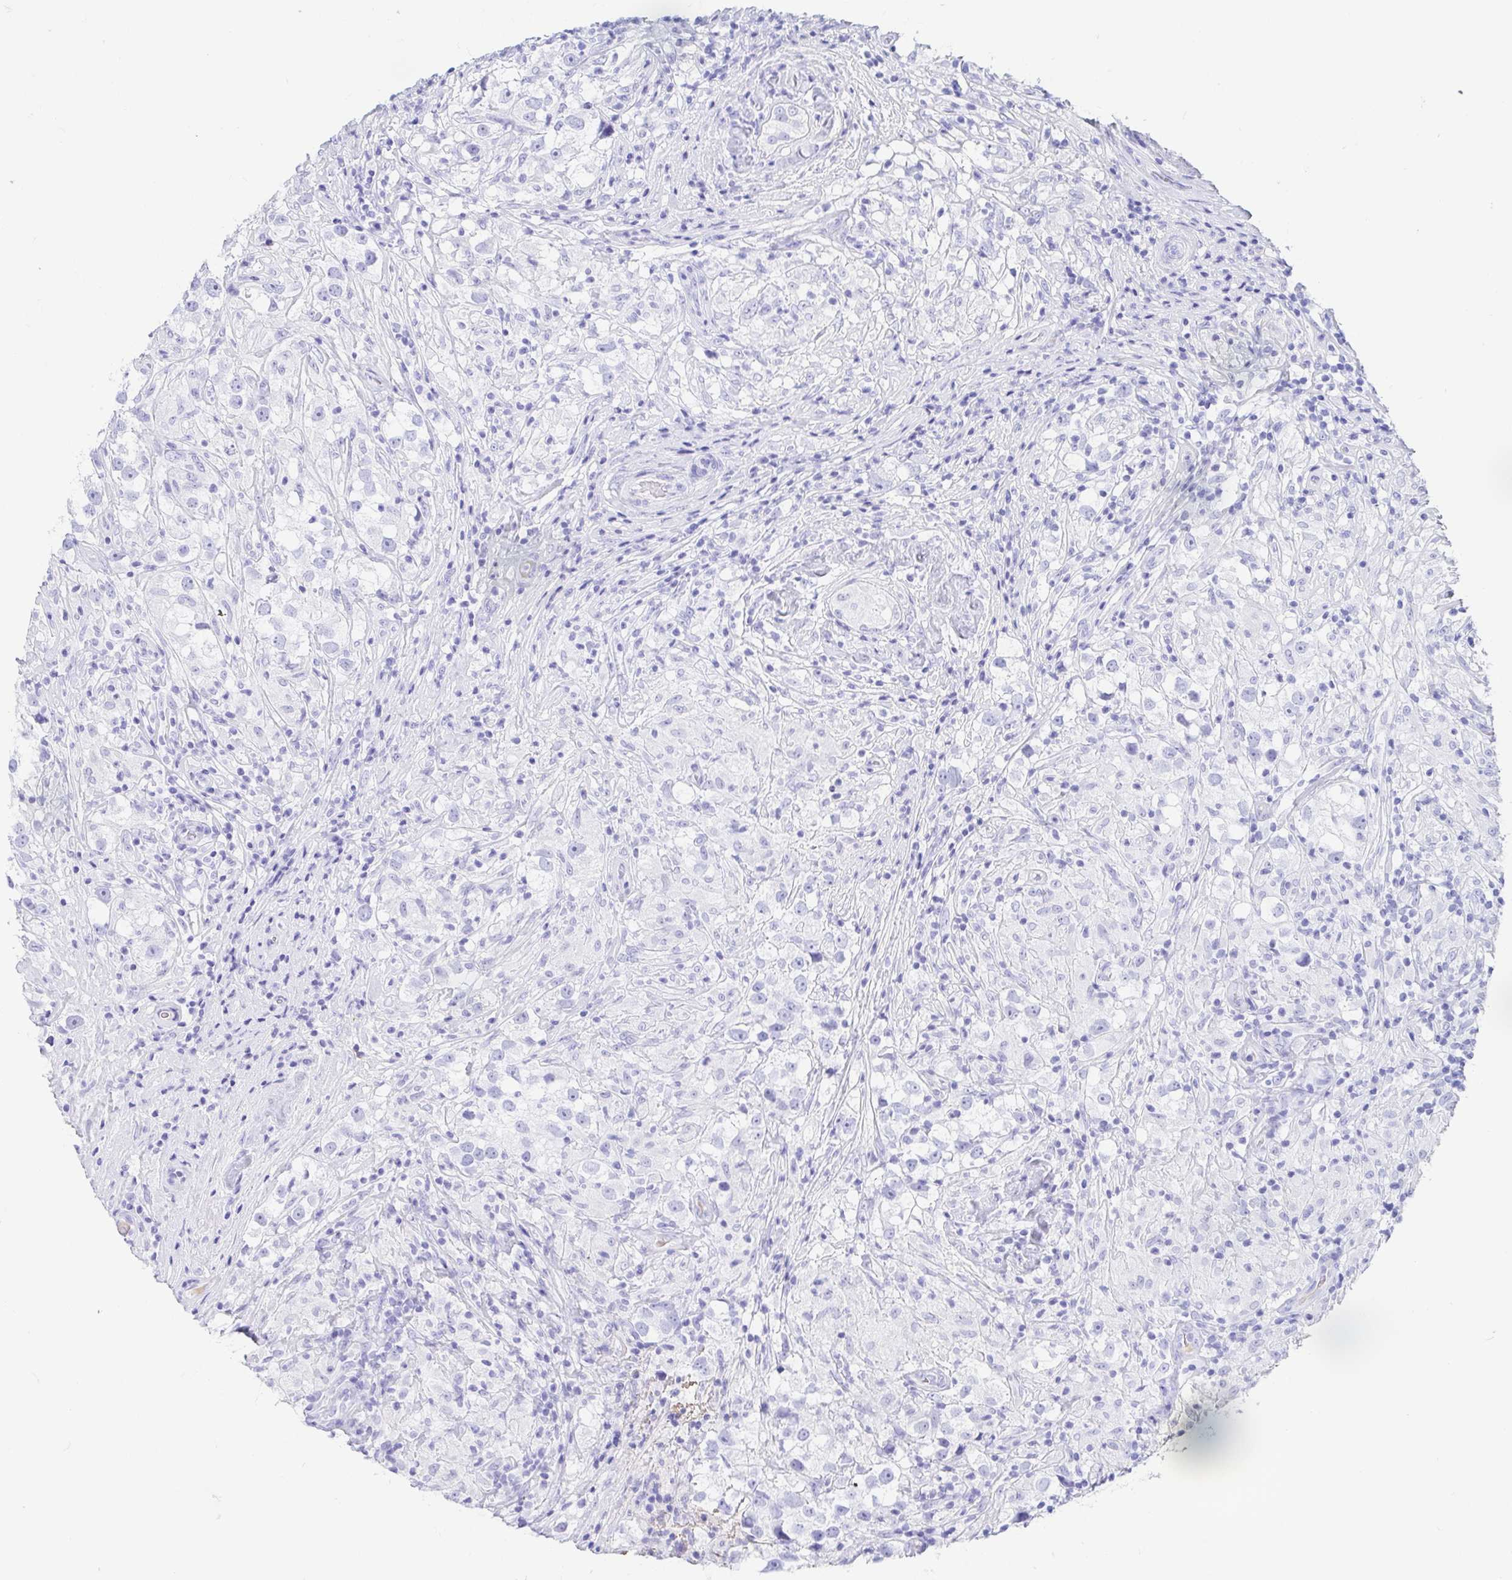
{"staining": {"intensity": "negative", "quantity": "none", "location": "none"}, "tissue": "testis cancer", "cell_type": "Tumor cells", "image_type": "cancer", "snomed": [{"axis": "morphology", "description": "Seminoma, NOS"}, {"axis": "topography", "description": "Testis"}], "caption": "Immunohistochemistry (IHC) image of neoplastic tissue: human seminoma (testis) stained with DAB (3,3'-diaminobenzidine) displays no significant protein positivity in tumor cells.", "gene": "GKN1", "patient": {"sex": "male", "age": 46}}